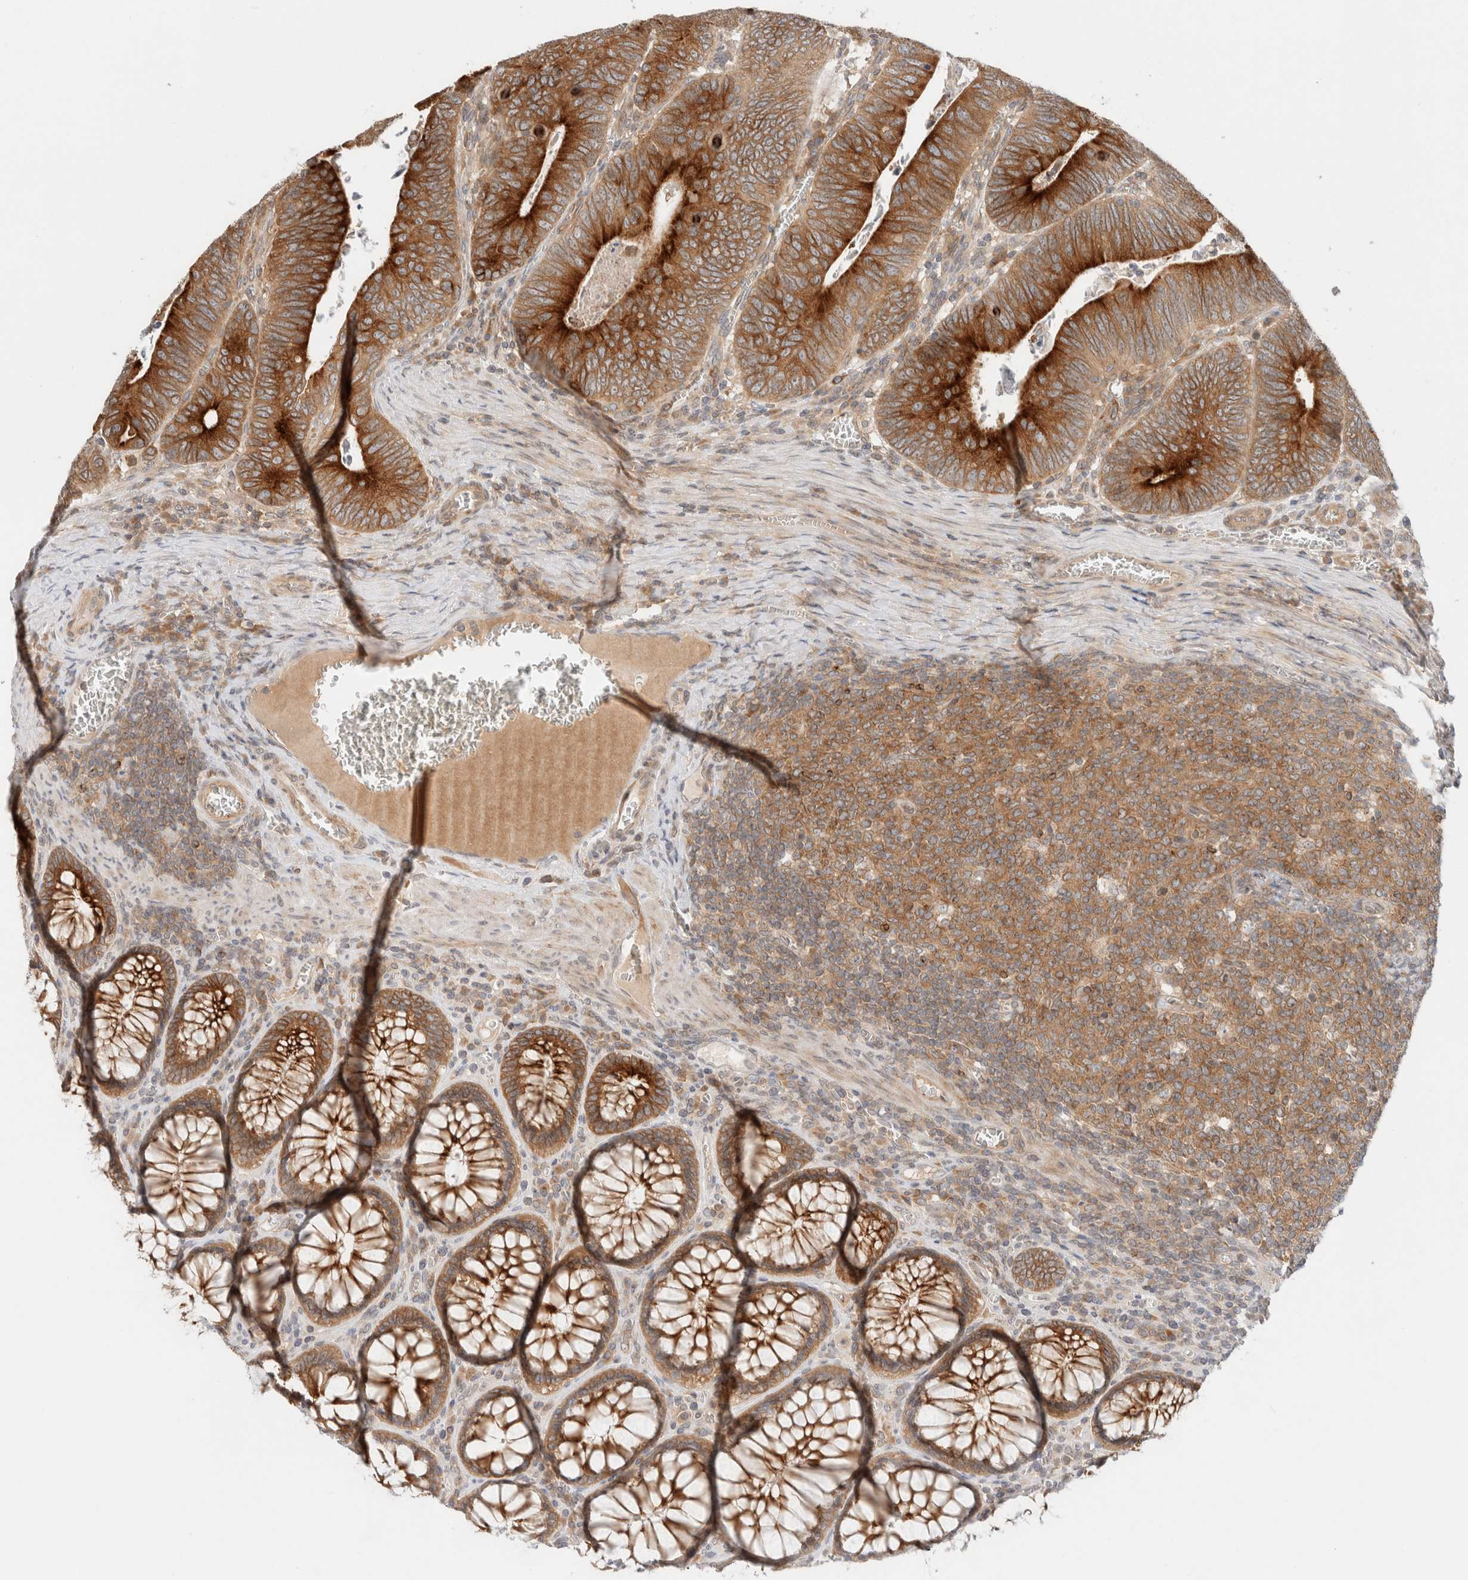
{"staining": {"intensity": "strong", "quantity": ">75%", "location": "cytoplasmic/membranous"}, "tissue": "colorectal cancer", "cell_type": "Tumor cells", "image_type": "cancer", "snomed": [{"axis": "morphology", "description": "Inflammation, NOS"}, {"axis": "morphology", "description": "Adenocarcinoma, NOS"}, {"axis": "topography", "description": "Colon"}], "caption": "Immunohistochemical staining of adenocarcinoma (colorectal) reveals high levels of strong cytoplasmic/membranous staining in approximately >75% of tumor cells.", "gene": "MARK3", "patient": {"sex": "male", "age": 72}}